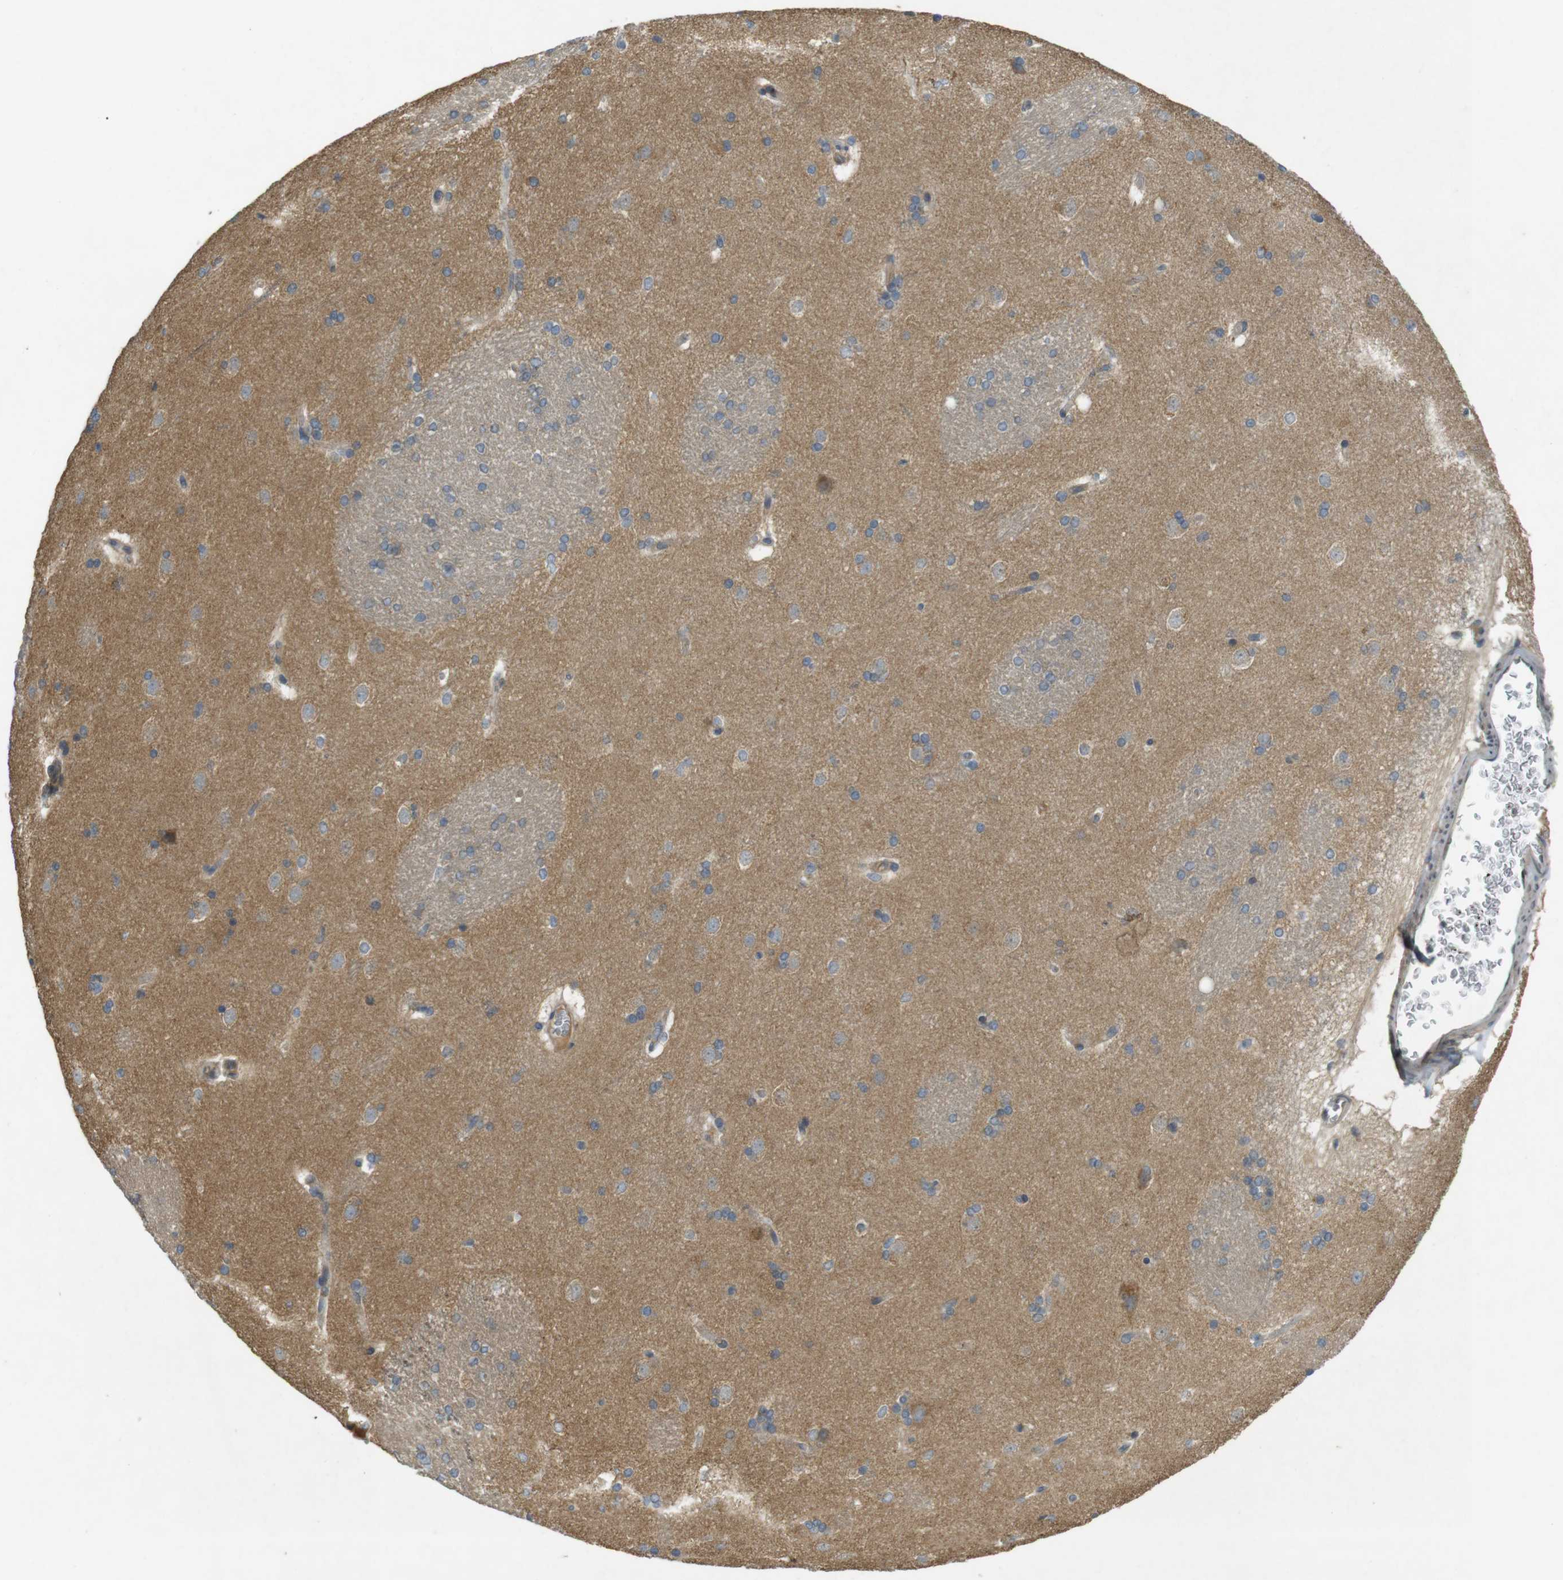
{"staining": {"intensity": "weak", "quantity": "<25%", "location": "cytoplasmic/membranous"}, "tissue": "caudate", "cell_type": "Glial cells", "image_type": "normal", "snomed": [{"axis": "morphology", "description": "Normal tissue, NOS"}, {"axis": "topography", "description": "Lateral ventricle wall"}], "caption": "Immunohistochemistry (IHC) micrograph of normal human caudate stained for a protein (brown), which displays no expression in glial cells.", "gene": "CLTC", "patient": {"sex": "female", "age": 19}}